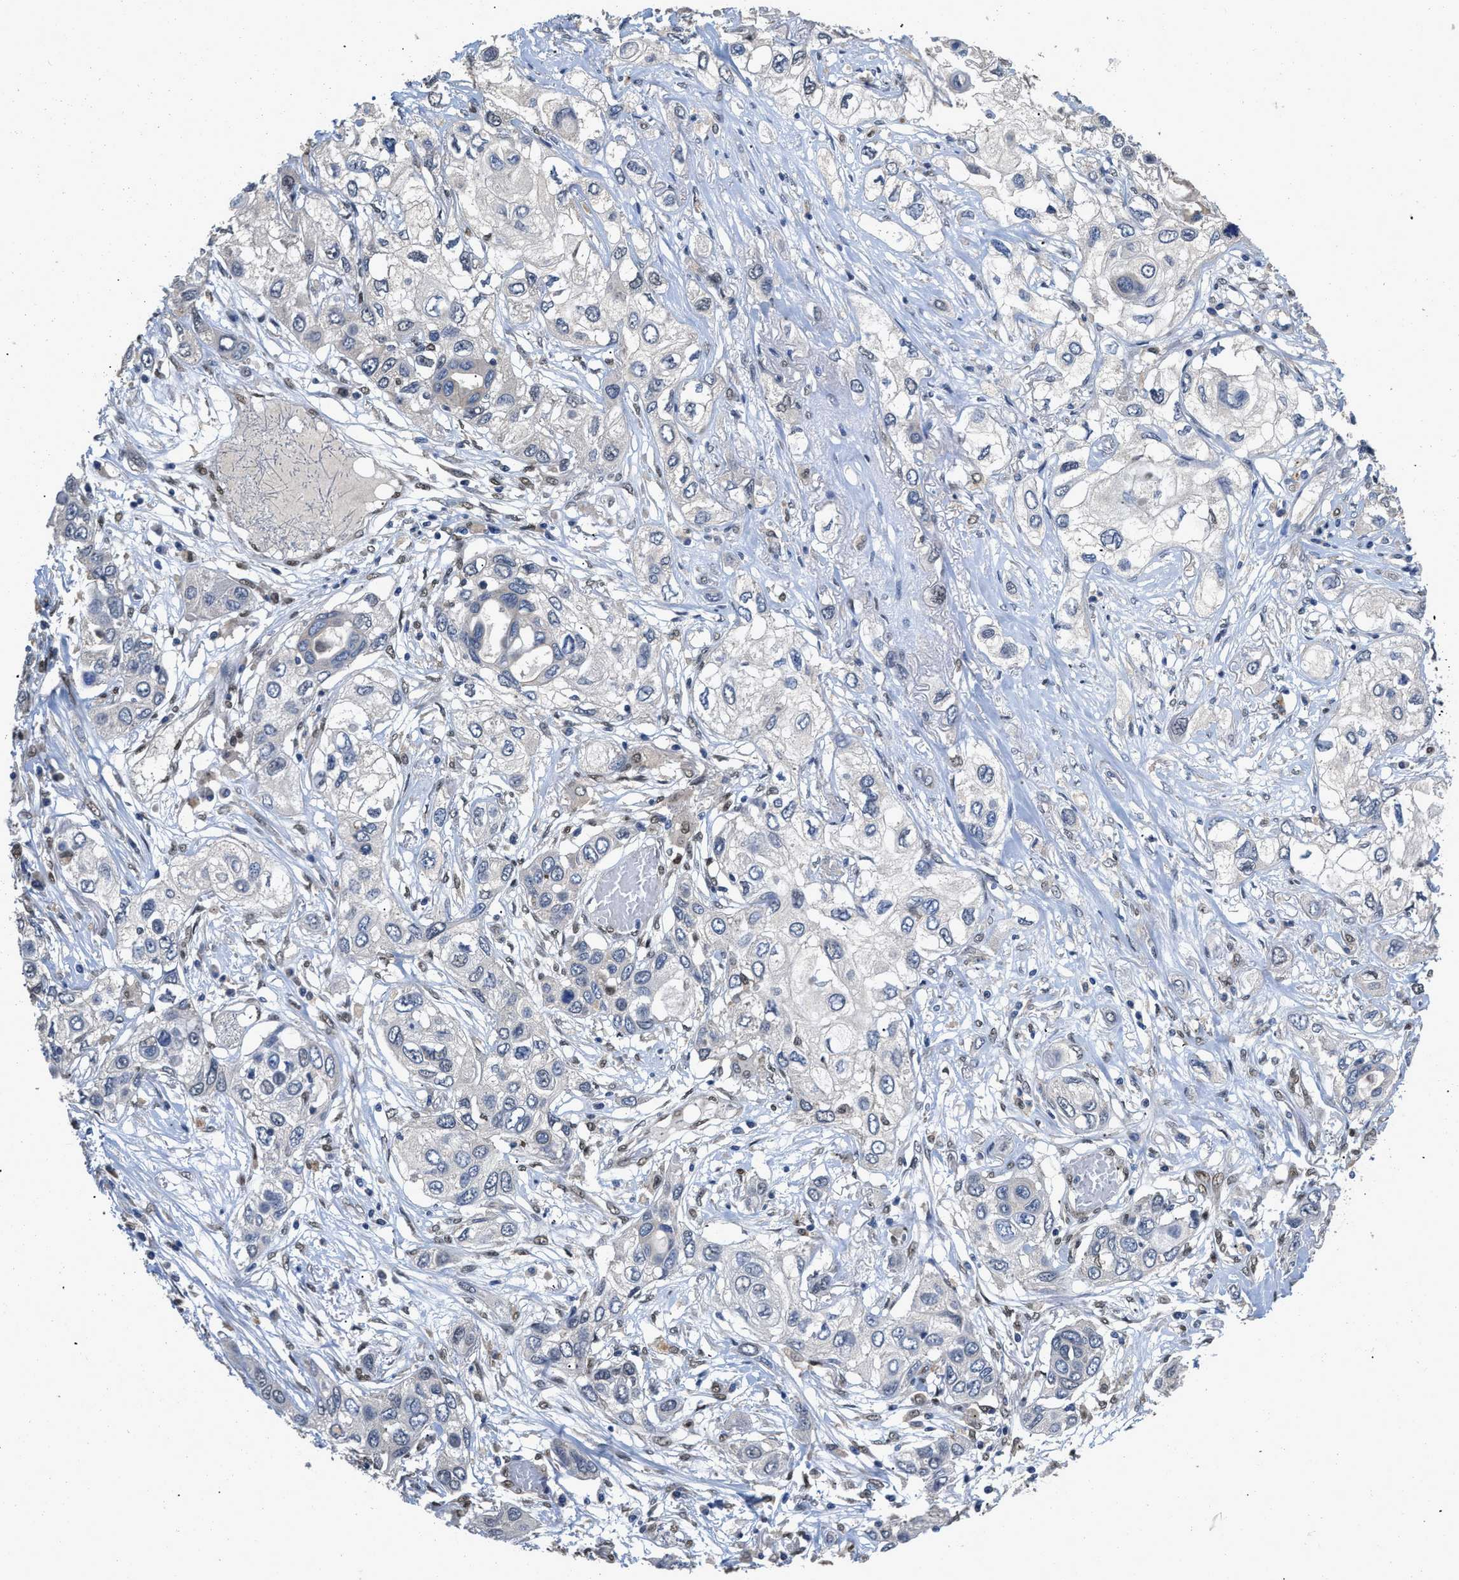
{"staining": {"intensity": "weak", "quantity": "<25%", "location": "nuclear"}, "tissue": "lung cancer", "cell_type": "Tumor cells", "image_type": "cancer", "snomed": [{"axis": "morphology", "description": "Squamous cell carcinoma, NOS"}, {"axis": "topography", "description": "Lung"}], "caption": "This is a image of immunohistochemistry (IHC) staining of lung squamous cell carcinoma, which shows no expression in tumor cells.", "gene": "QKI", "patient": {"sex": "male", "age": 71}}